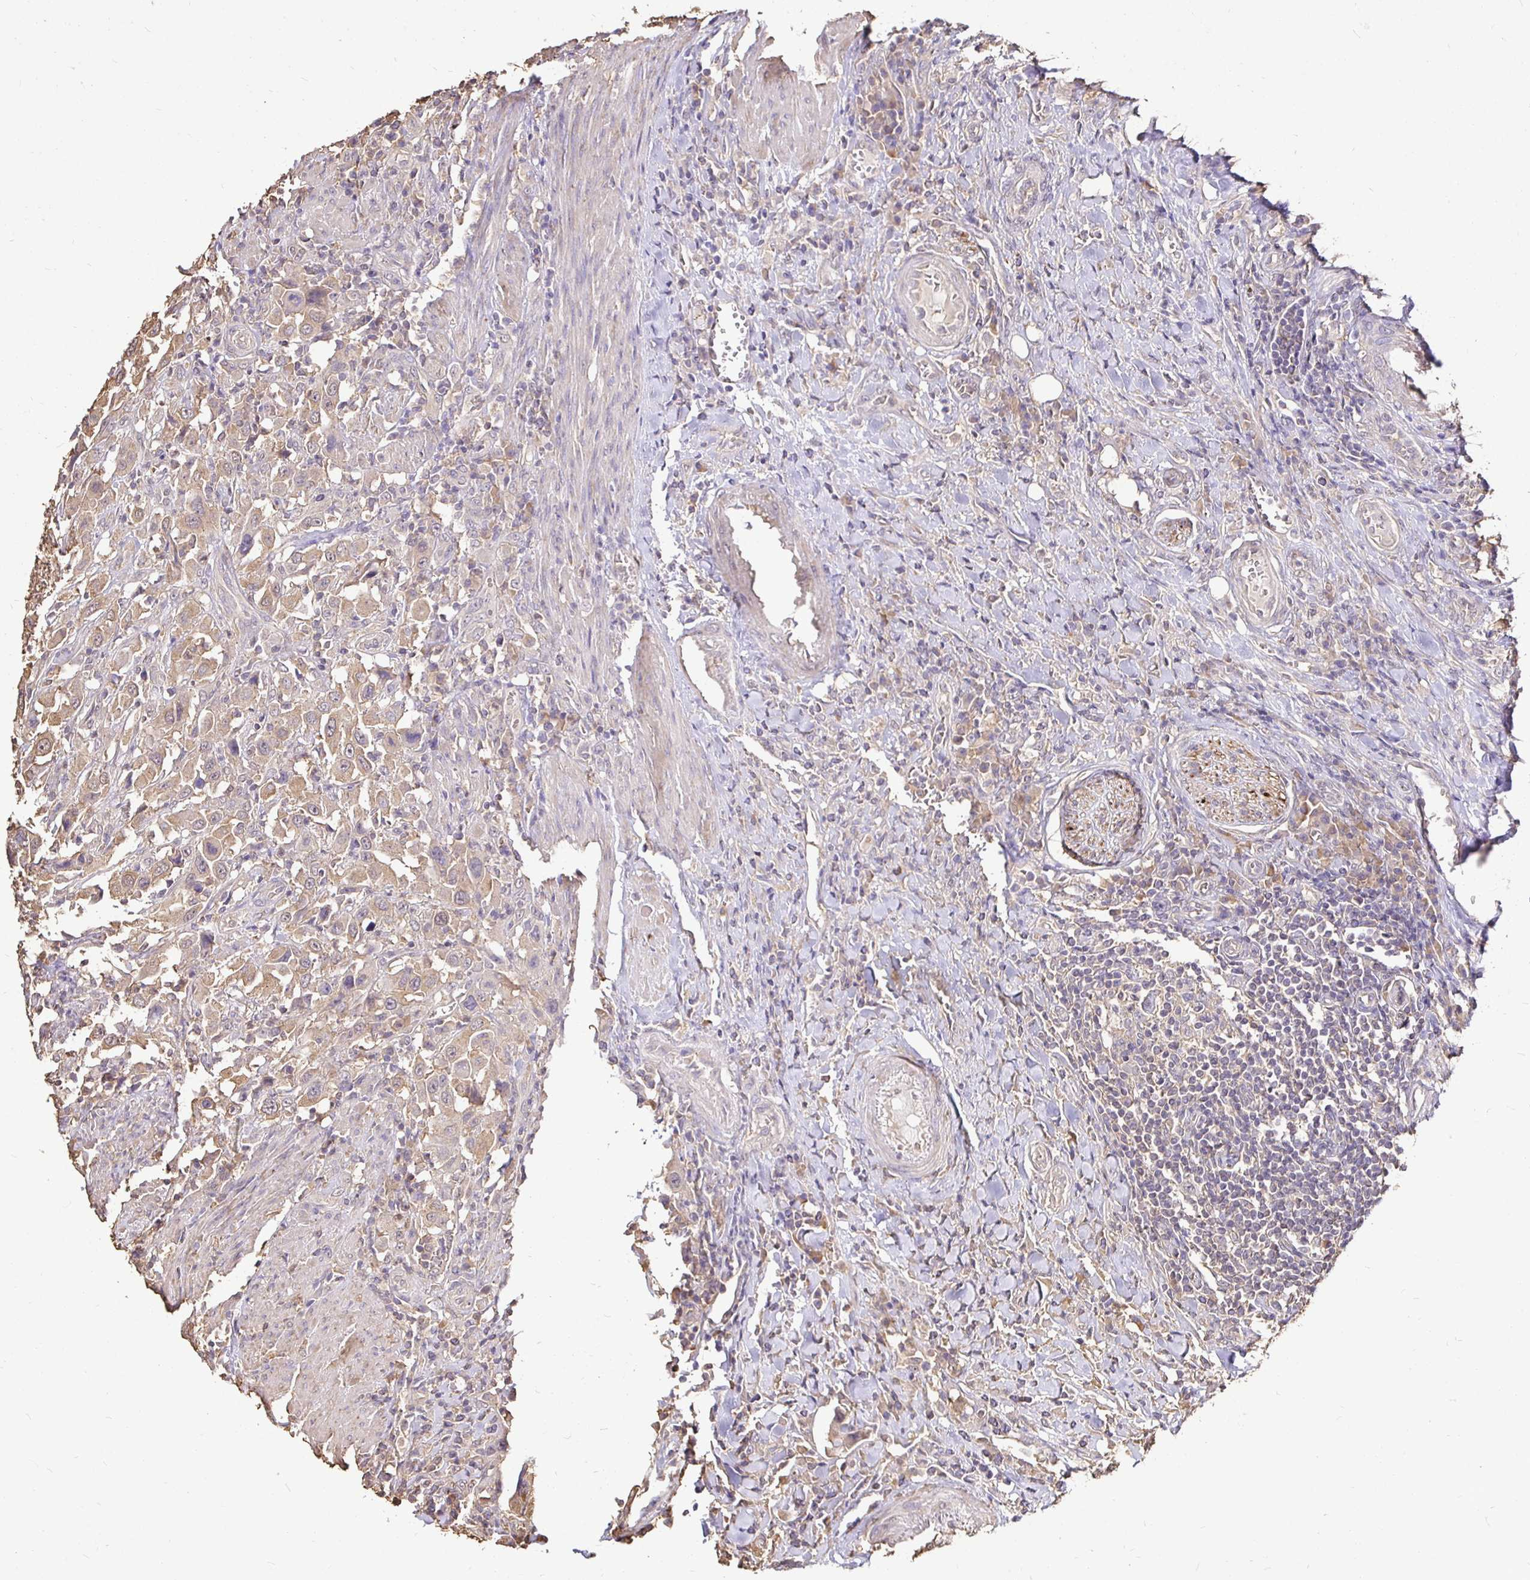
{"staining": {"intensity": "weak", "quantity": ">75%", "location": "cytoplasmic/membranous"}, "tissue": "urothelial cancer", "cell_type": "Tumor cells", "image_type": "cancer", "snomed": [{"axis": "morphology", "description": "Urothelial carcinoma, High grade"}, {"axis": "topography", "description": "Urinary bladder"}], "caption": "Human high-grade urothelial carcinoma stained with a protein marker demonstrates weak staining in tumor cells.", "gene": "MAPK8IP3", "patient": {"sex": "male", "age": 61}}